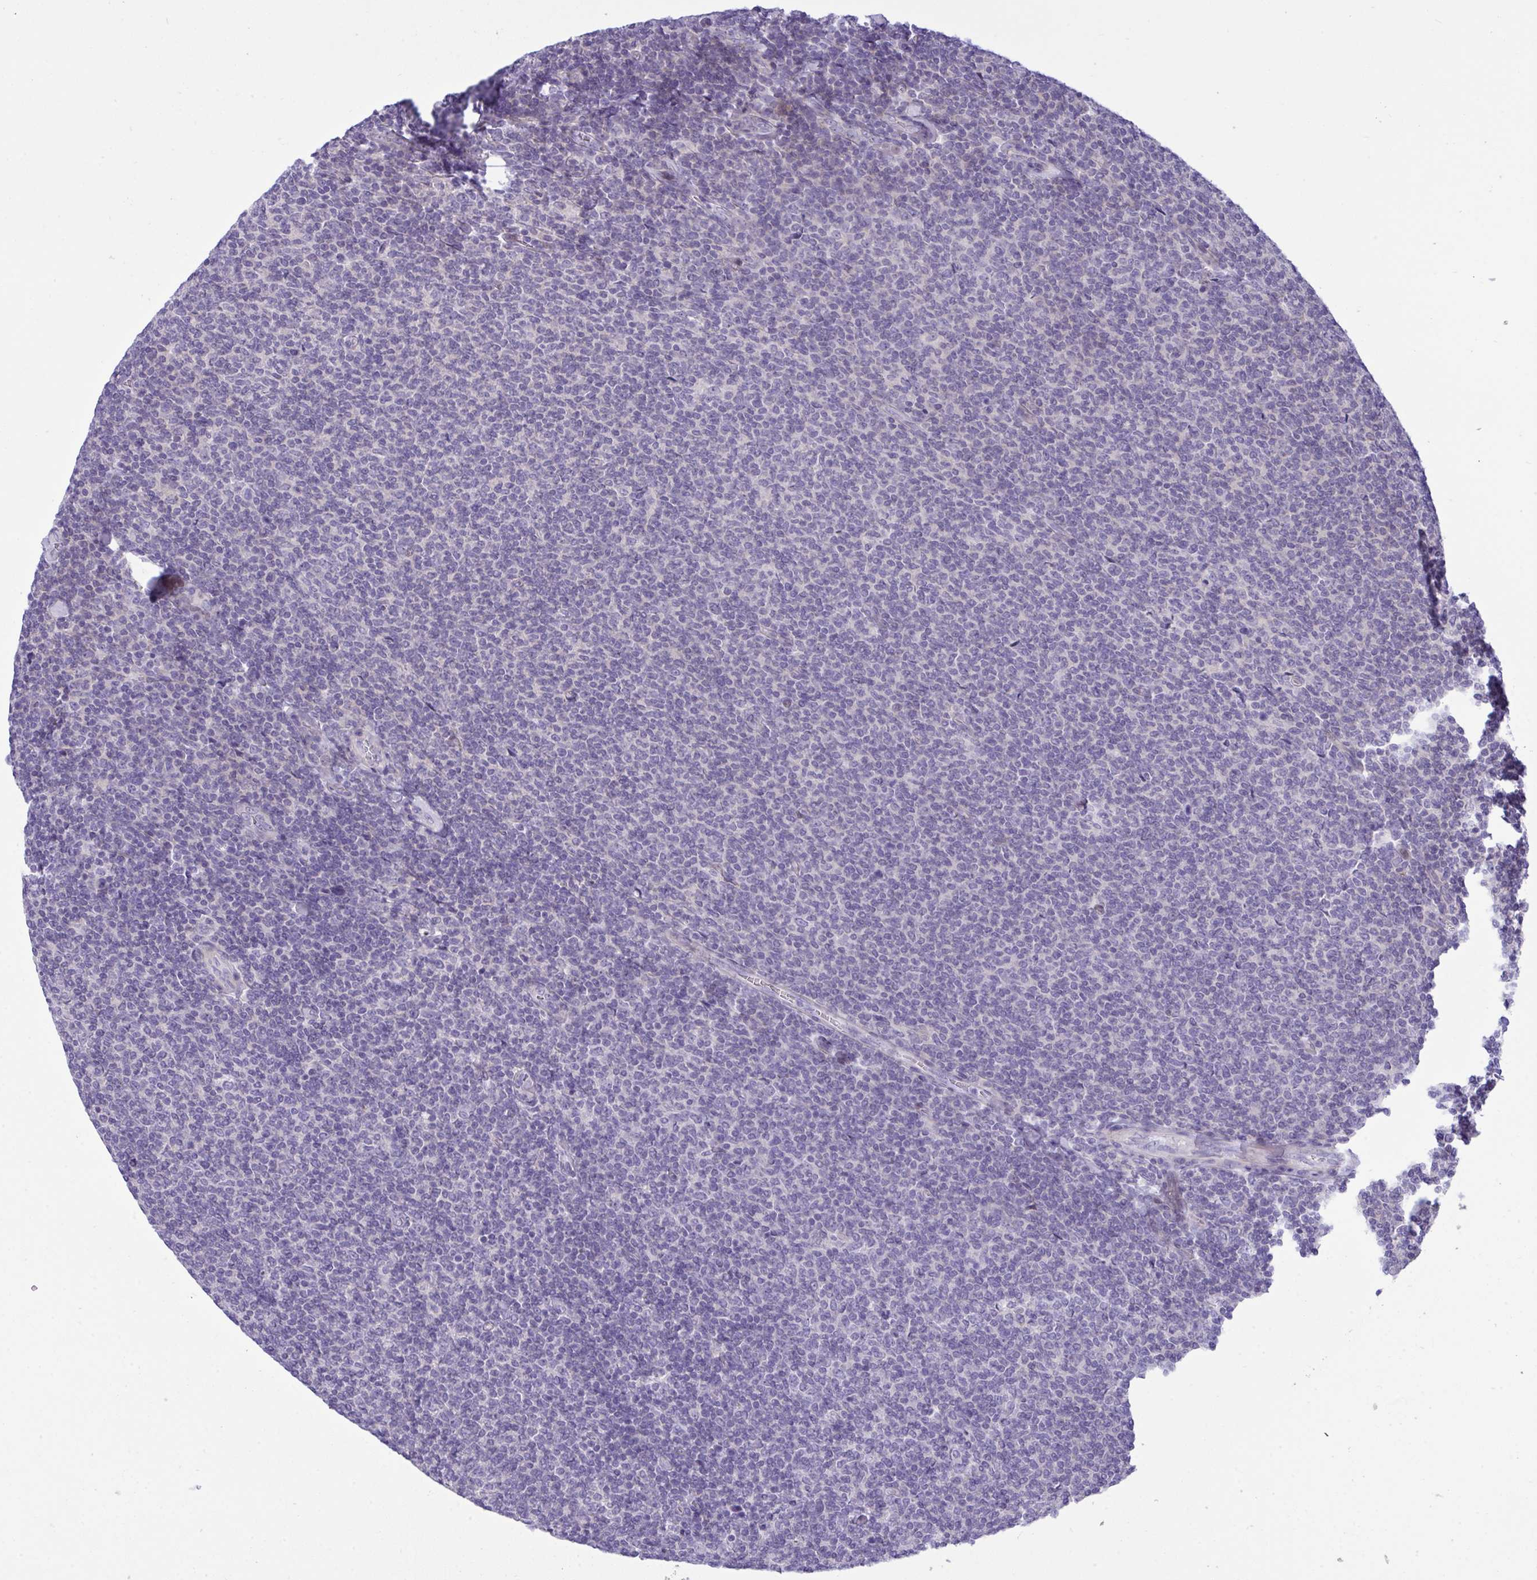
{"staining": {"intensity": "negative", "quantity": "none", "location": "none"}, "tissue": "lymphoma", "cell_type": "Tumor cells", "image_type": "cancer", "snomed": [{"axis": "morphology", "description": "Malignant lymphoma, non-Hodgkin's type, Low grade"}, {"axis": "topography", "description": "Lymph node"}], "caption": "DAB (3,3'-diaminobenzidine) immunohistochemical staining of human lymphoma displays no significant expression in tumor cells.", "gene": "WDR97", "patient": {"sex": "male", "age": 52}}